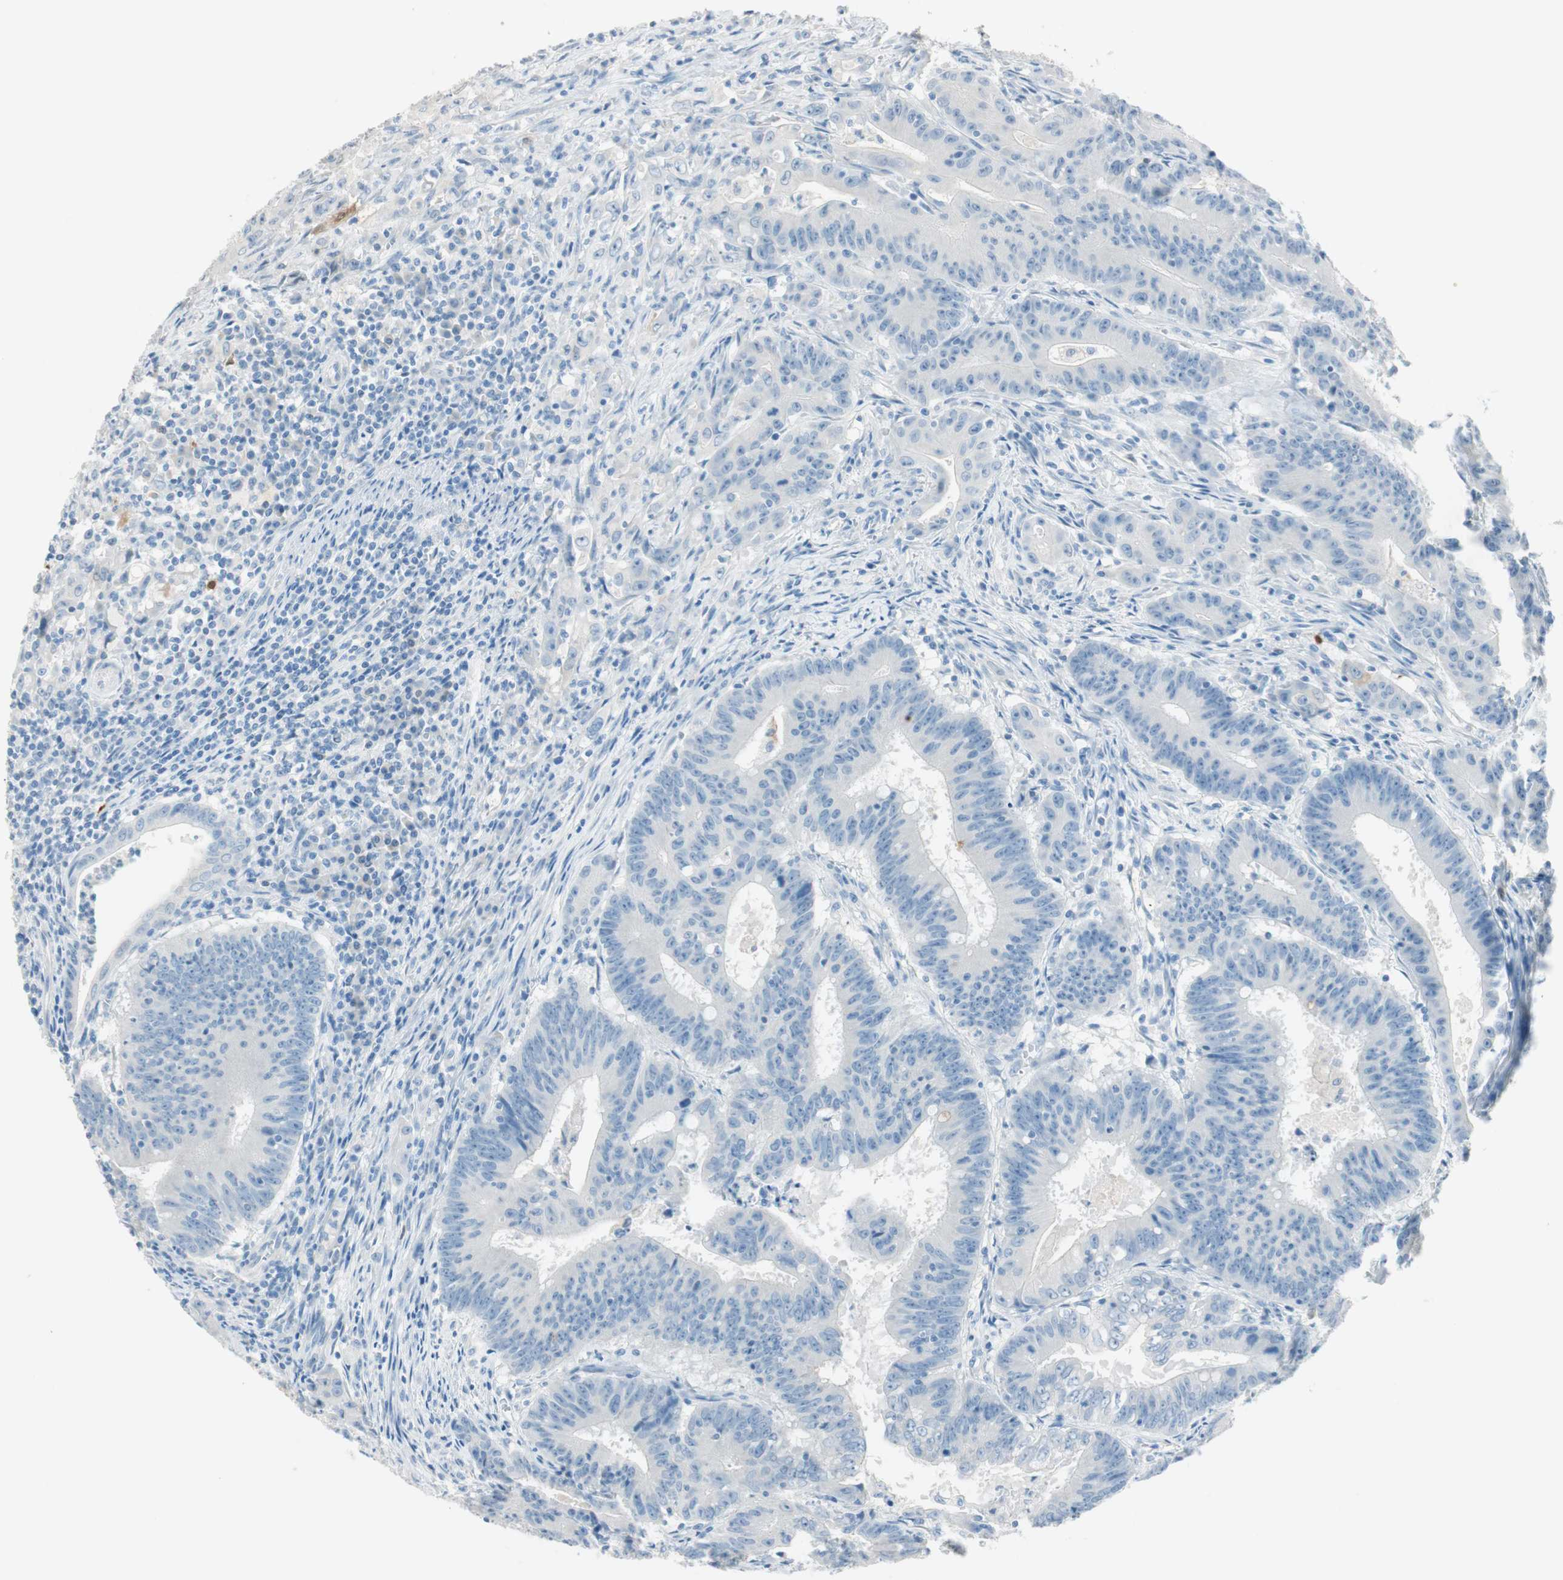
{"staining": {"intensity": "negative", "quantity": "none", "location": "none"}, "tissue": "colorectal cancer", "cell_type": "Tumor cells", "image_type": "cancer", "snomed": [{"axis": "morphology", "description": "Adenocarcinoma, NOS"}, {"axis": "topography", "description": "Colon"}], "caption": "IHC histopathology image of colorectal cancer stained for a protein (brown), which shows no positivity in tumor cells. (IHC, brightfield microscopy, high magnification).", "gene": "HPGD", "patient": {"sex": "male", "age": 45}}